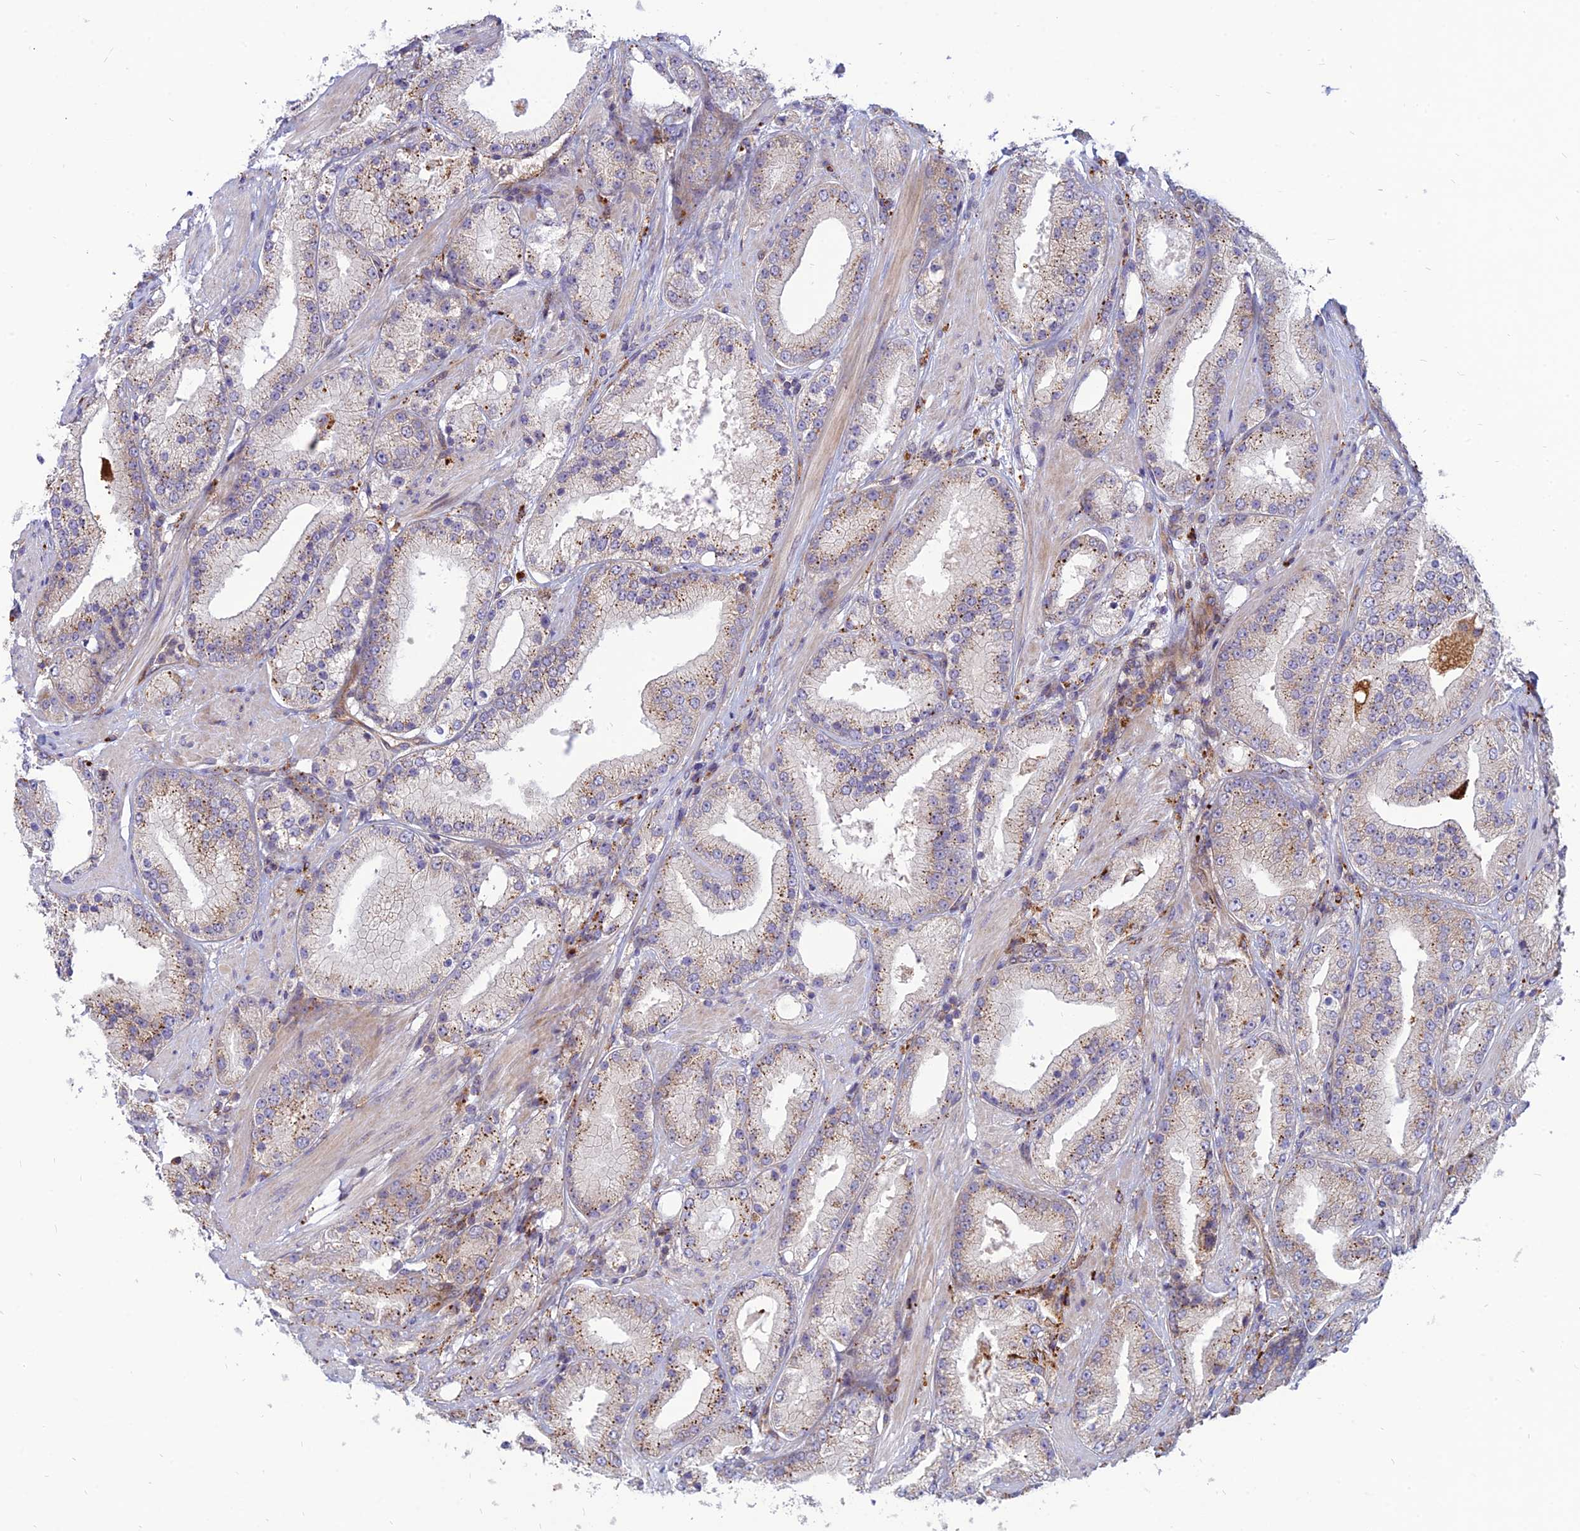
{"staining": {"intensity": "moderate", "quantity": "25%-75%", "location": "cytoplasmic/membranous"}, "tissue": "prostate cancer", "cell_type": "Tumor cells", "image_type": "cancer", "snomed": [{"axis": "morphology", "description": "Adenocarcinoma, Low grade"}, {"axis": "topography", "description": "Prostate"}], "caption": "Prostate low-grade adenocarcinoma tissue exhibits moderate cytoplasmic/membranous positivity in approximately 25%-75% of tumor cells", "gene": "PHKA2", "patient": {"sex": "male", "age": 67}}